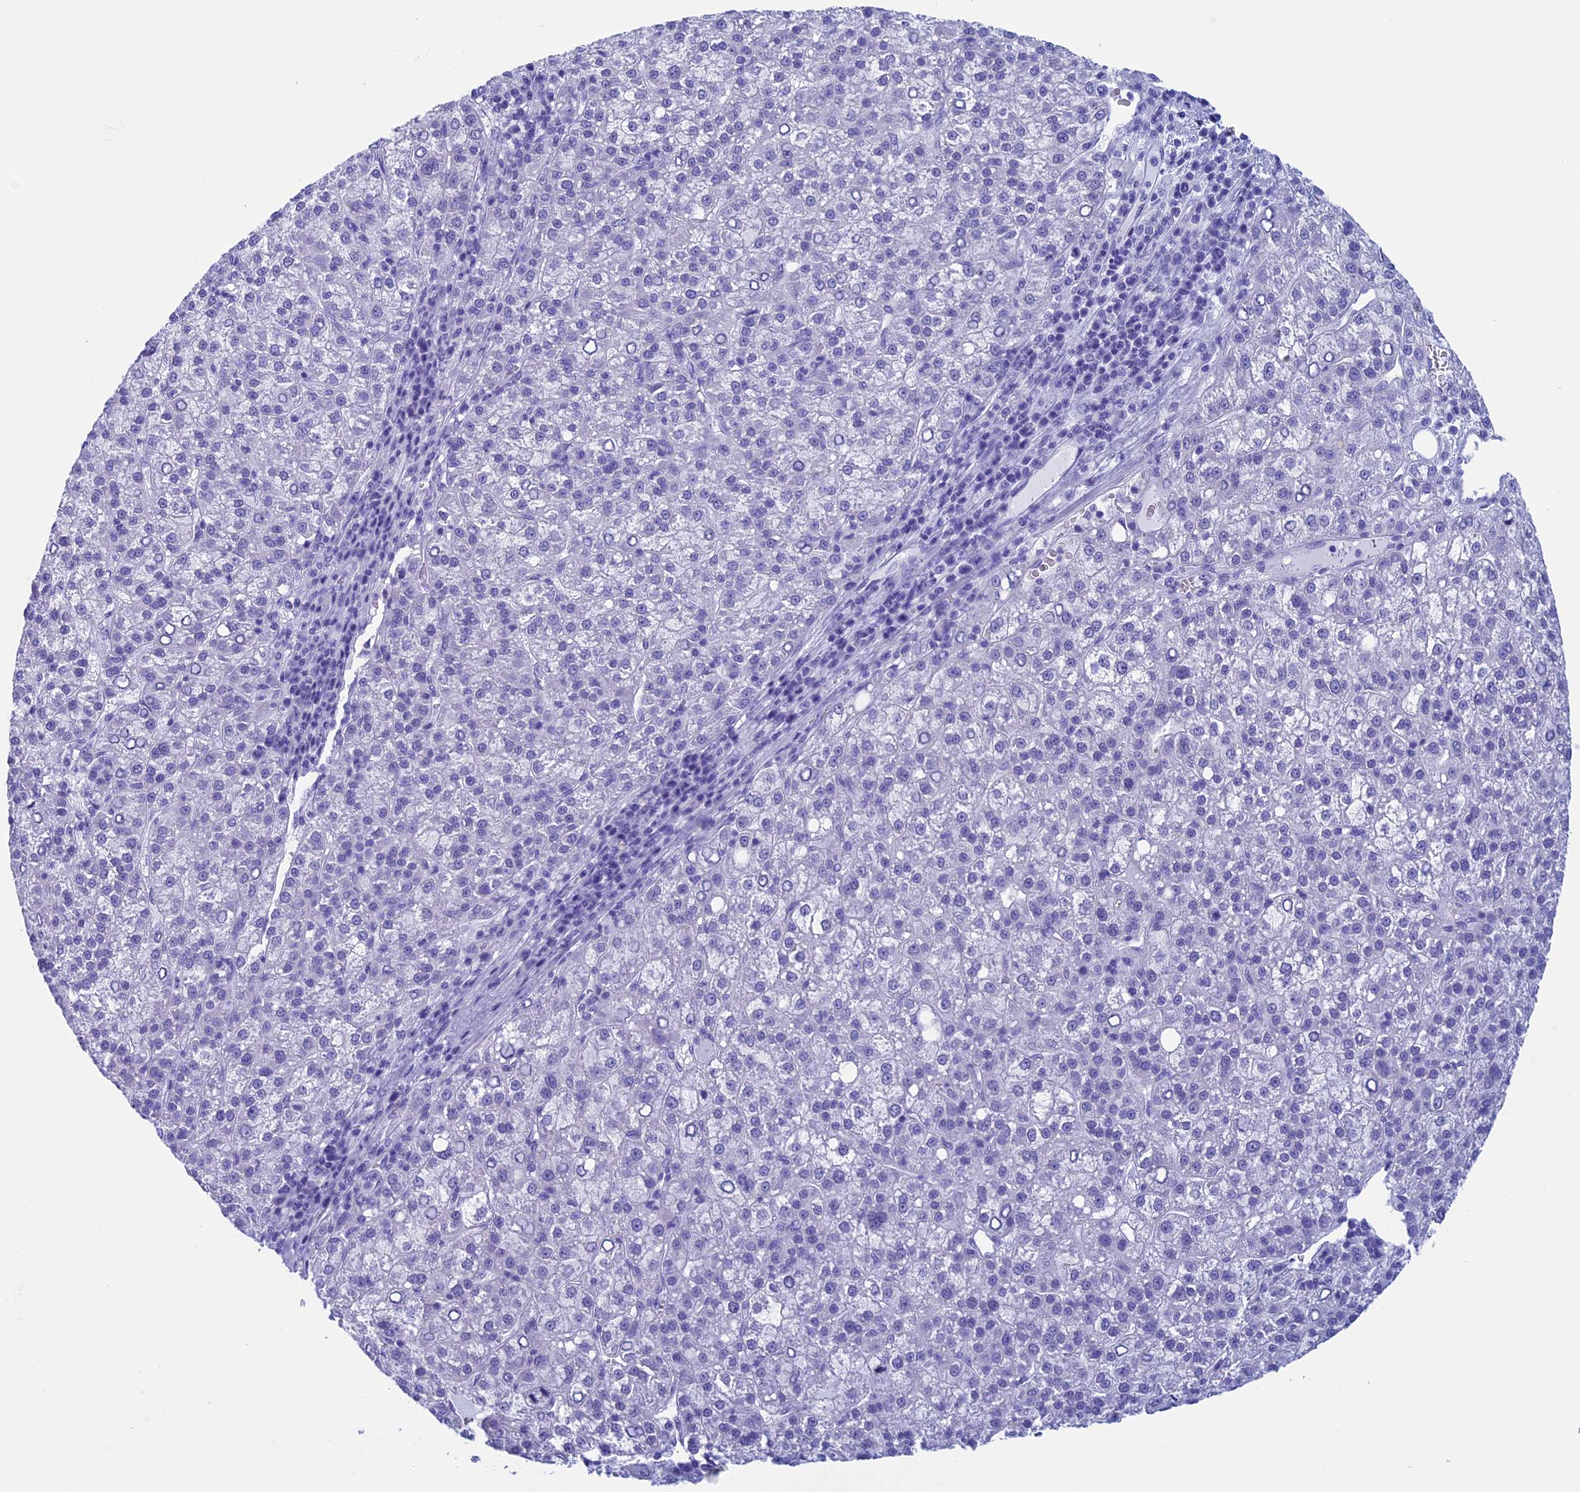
{"staining": {"intensity": "negative", "quantity": "none", "location": "none"}, "tissue": "liver cancer", "cell_type": "Tumor cells", "image_type": "cancer", "snomed": [{"axis": "morphology", "description": "Carcinoma, Hepatocellular, NOS"}, {"axis": "topography", "description": "Liver"}], "caption": "This is a image of immunohistochemistry staining of liver hepatocellular carcinoma, which shows no expression in tumor cells.", "gene": "FAM169A", "patient": {"sex": "female", "age": 58}}